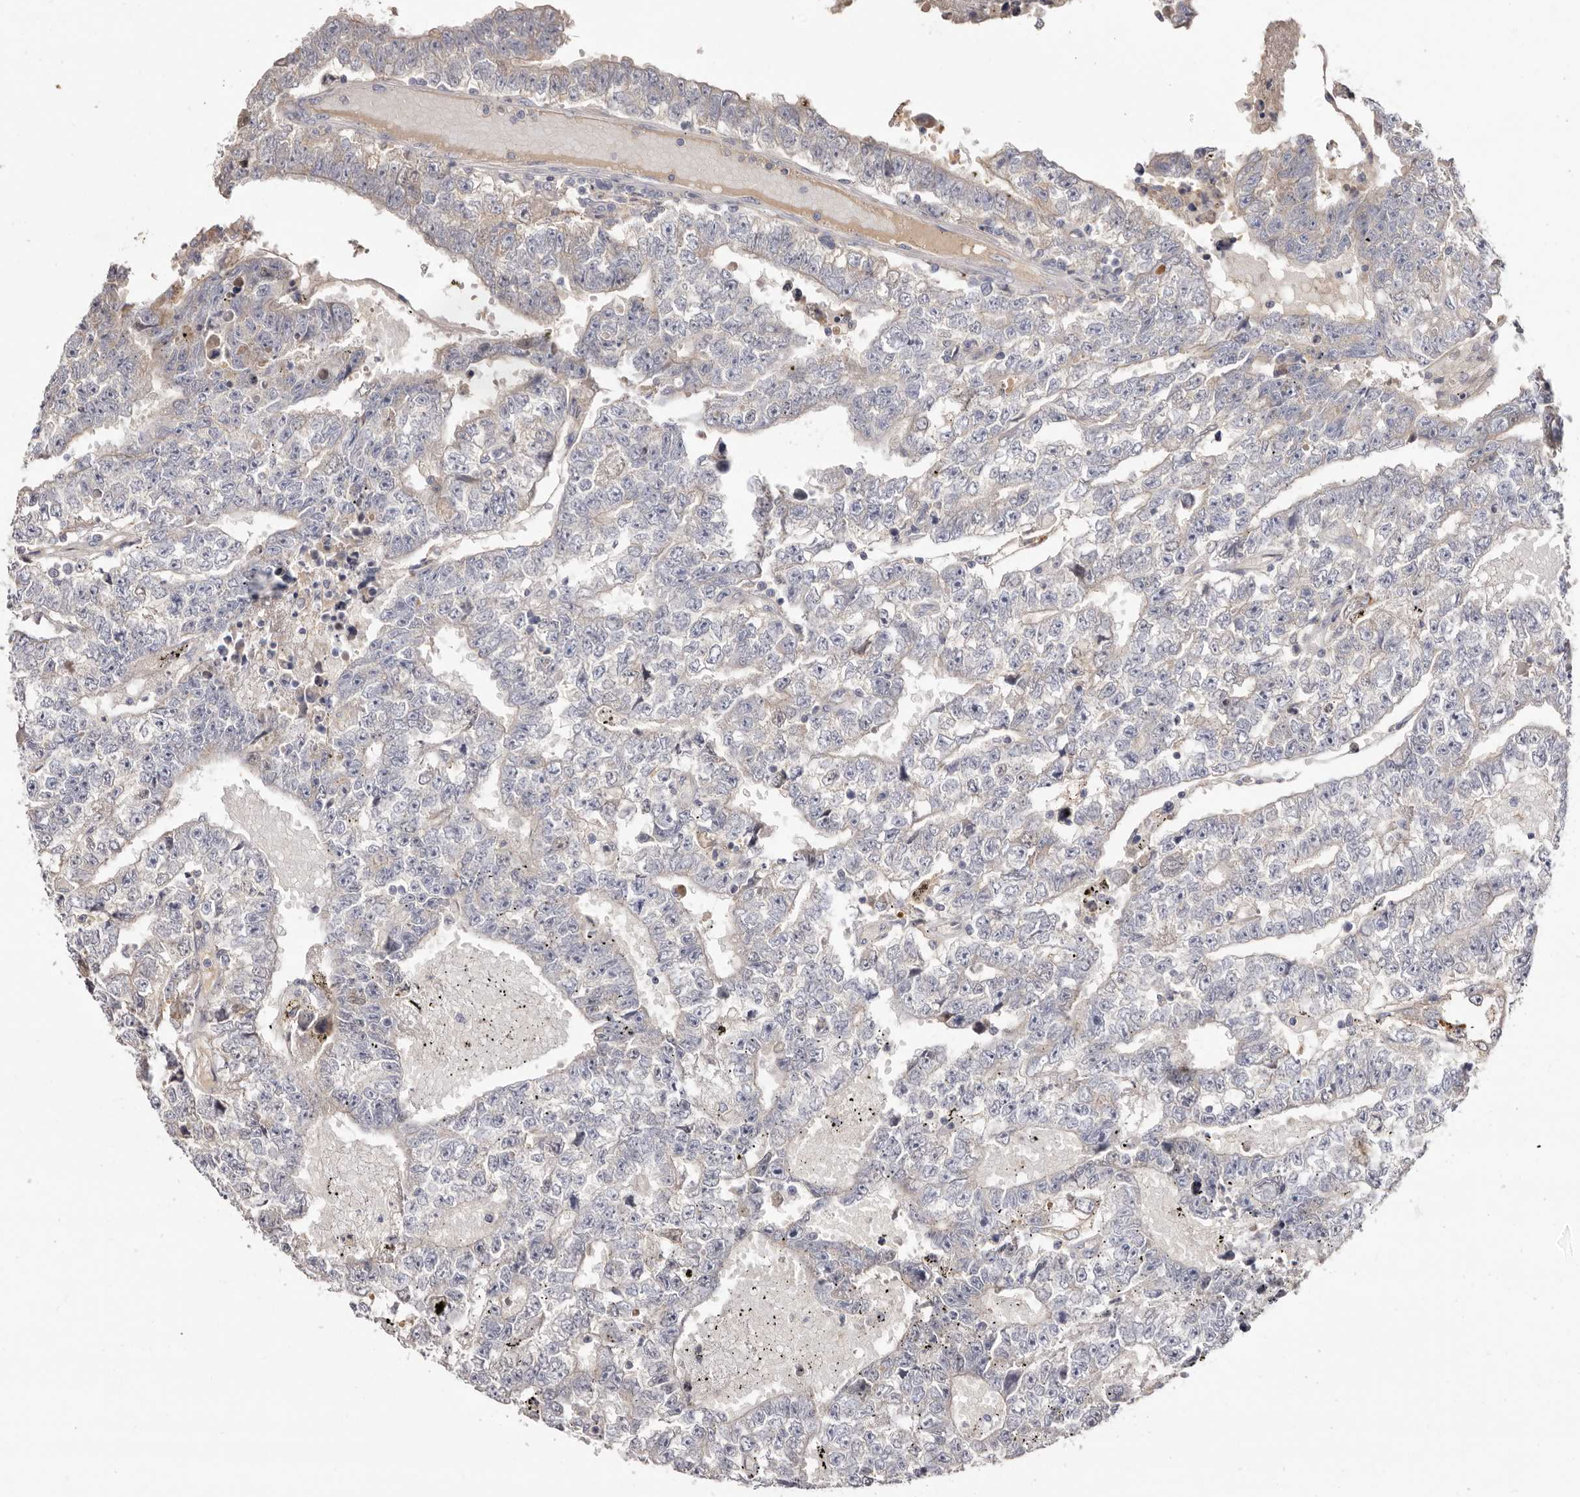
{"staining": {"intensity": "negative", "quantity": "none", "location": "none"}, "tissue": "testis cancer", "cell_type": "Tumor cells", "image_type": "cancer", "snomed": [{"axis": "morphology", "description": "Carcinoma, Embryonal, NOS"}, {"axis": "topography", "description": "Testis"}], "caption": "DAB (3,3'-diaminobenzidine) immunohistochemical staining of embryonal carcinoma (testis) demonstrates no significant staining in tumor cells. (DAB (3,3'-diaminobenzidine) IHC with hematoxylin counter stain).", "gene": "STK16", "patient": {"sex": "male", "age": 25}}